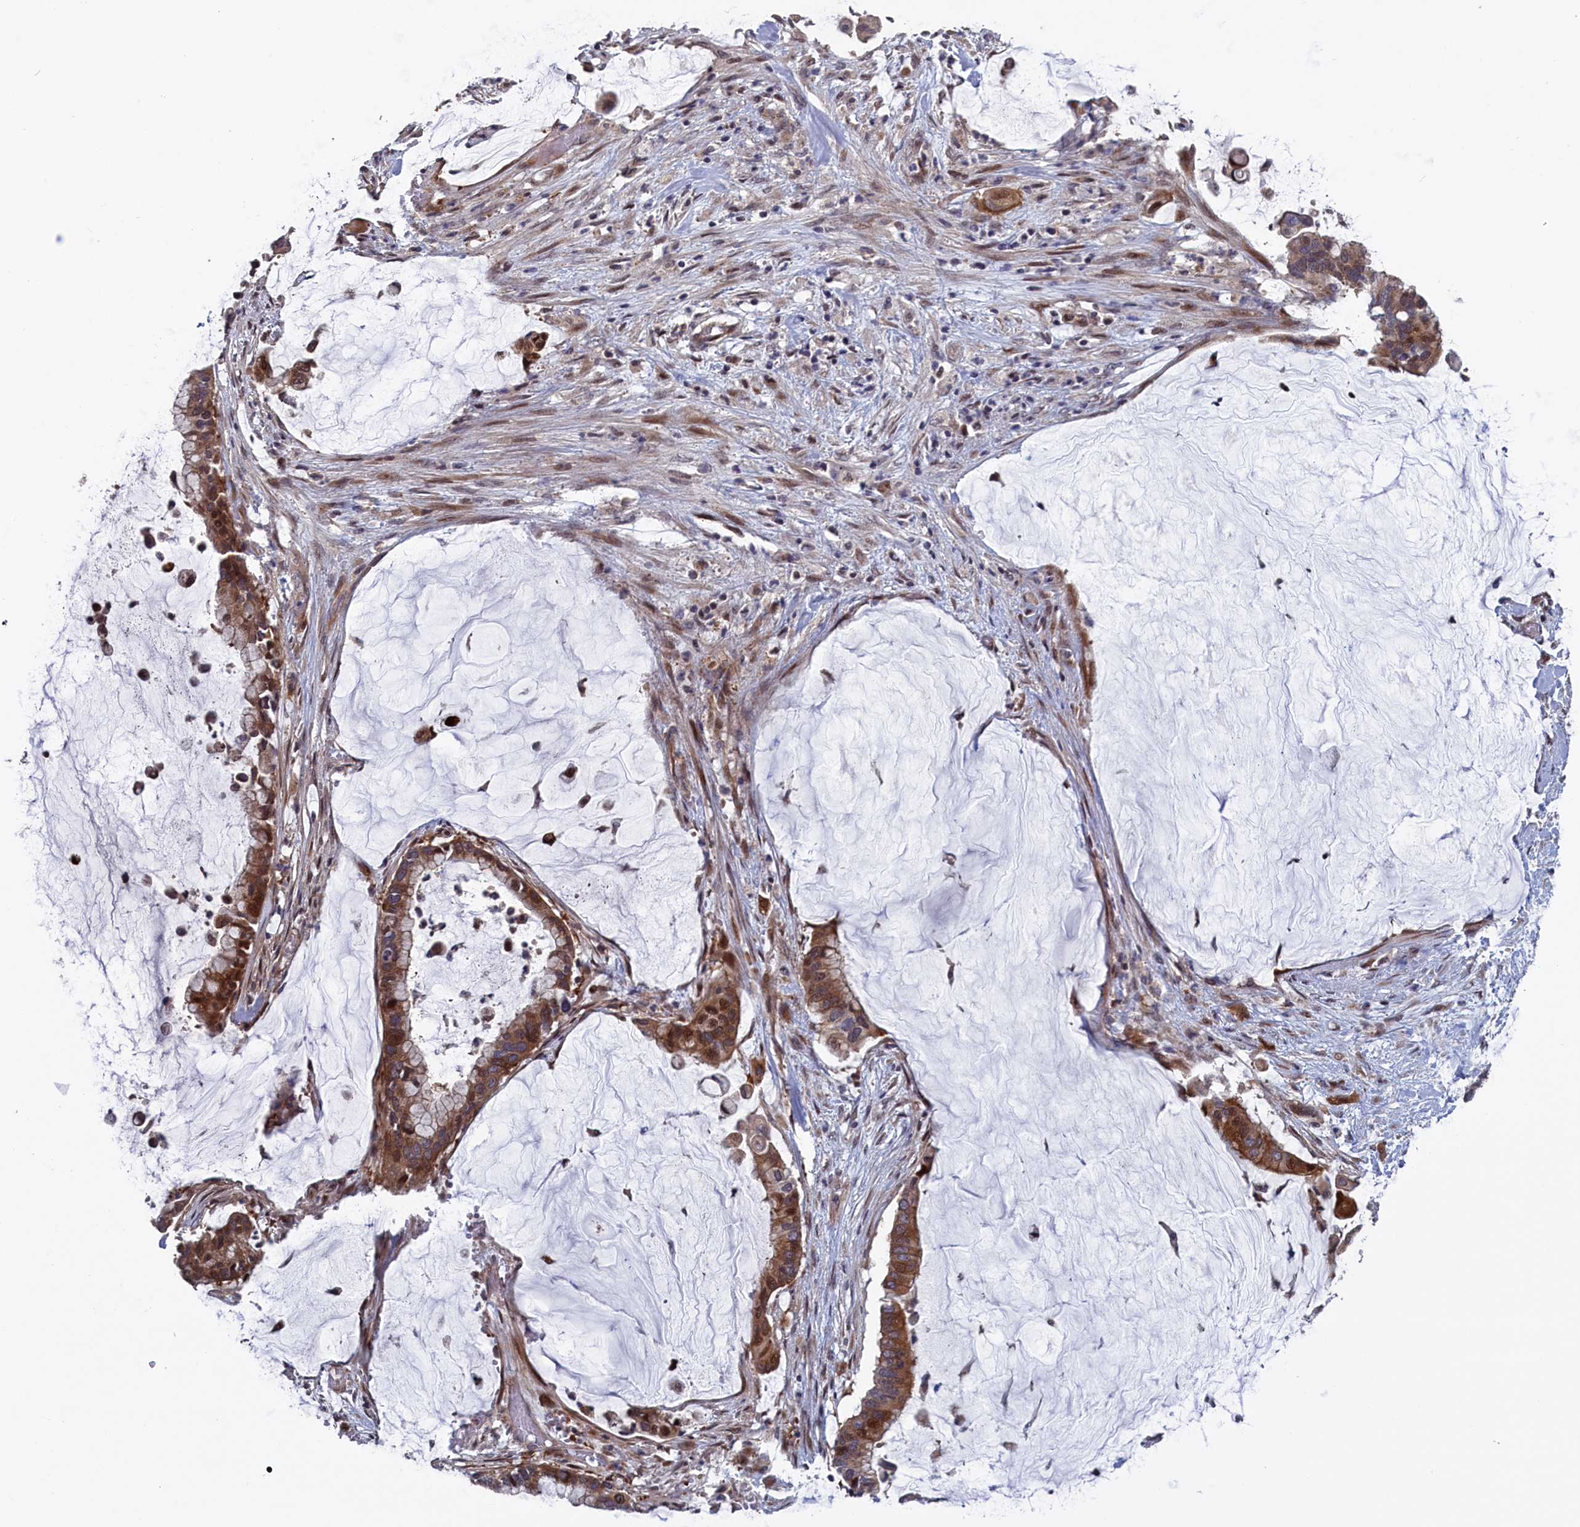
{"staining": {"intensity": "moderate", "quantity": ">75%", "location": "cytoplasmic/membranous,nuclear"}, "tissue": "pancreatic cancer", "cell_type": "Tumor cells", "image_type": "cancer", "snomed": [{"axis": "morphology", "description": "Adenocarcinoma, NOS"}, {"axis": "topography", "description": "Pancreas"}], "caption": "The immunohistochemical stain labels moderate cytoplasmic/membranous and nuclear staining in tumor cells of pancreatic cancer tissue.", "gene": "LSG1", "patient": {"sex": "male", "age": 41}}